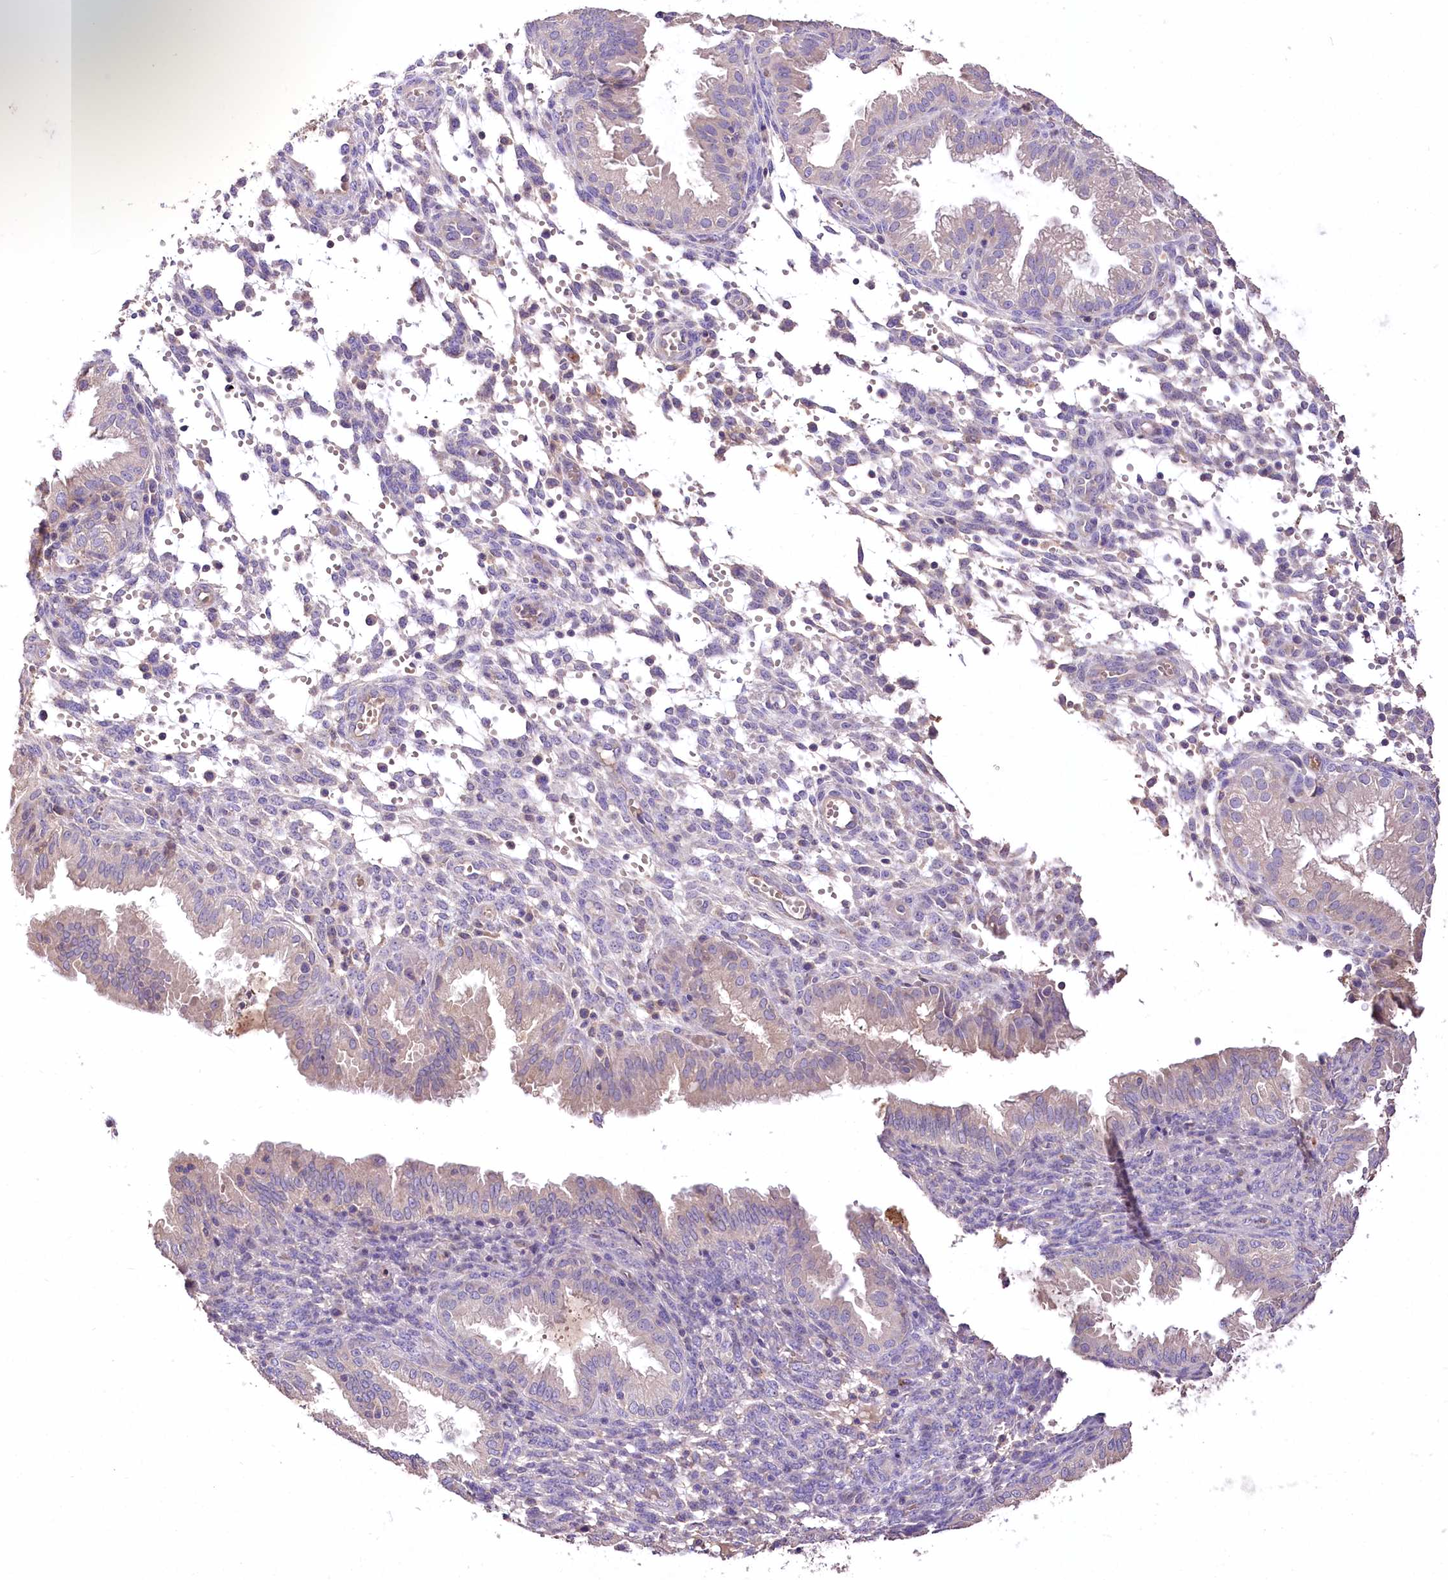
{"staining": {"intensity": "negative", "quantity": "none", "location": "none"}, "tissue": "endometrium", "cell_type": "Cells in endometrial stroma", "image_type": "normal", "snomed": [{"axis": "morphology", "description": "Normal tissue, NOS"}, {"axis": "topography", "description": "Endometrium"}], "caption": "A high-resolution image shows immunohistochemistry (IHC) staining of normal endometrium, which reveals no significant expression in cells in endometrial stroma. (DAB (3,3'-diaminobenzidine) immunohistochemistry visualized using brightfield microscopy, high magnification).", "gene": "PCYOX1L", "patient": {"sex": "female", "age": 33}}